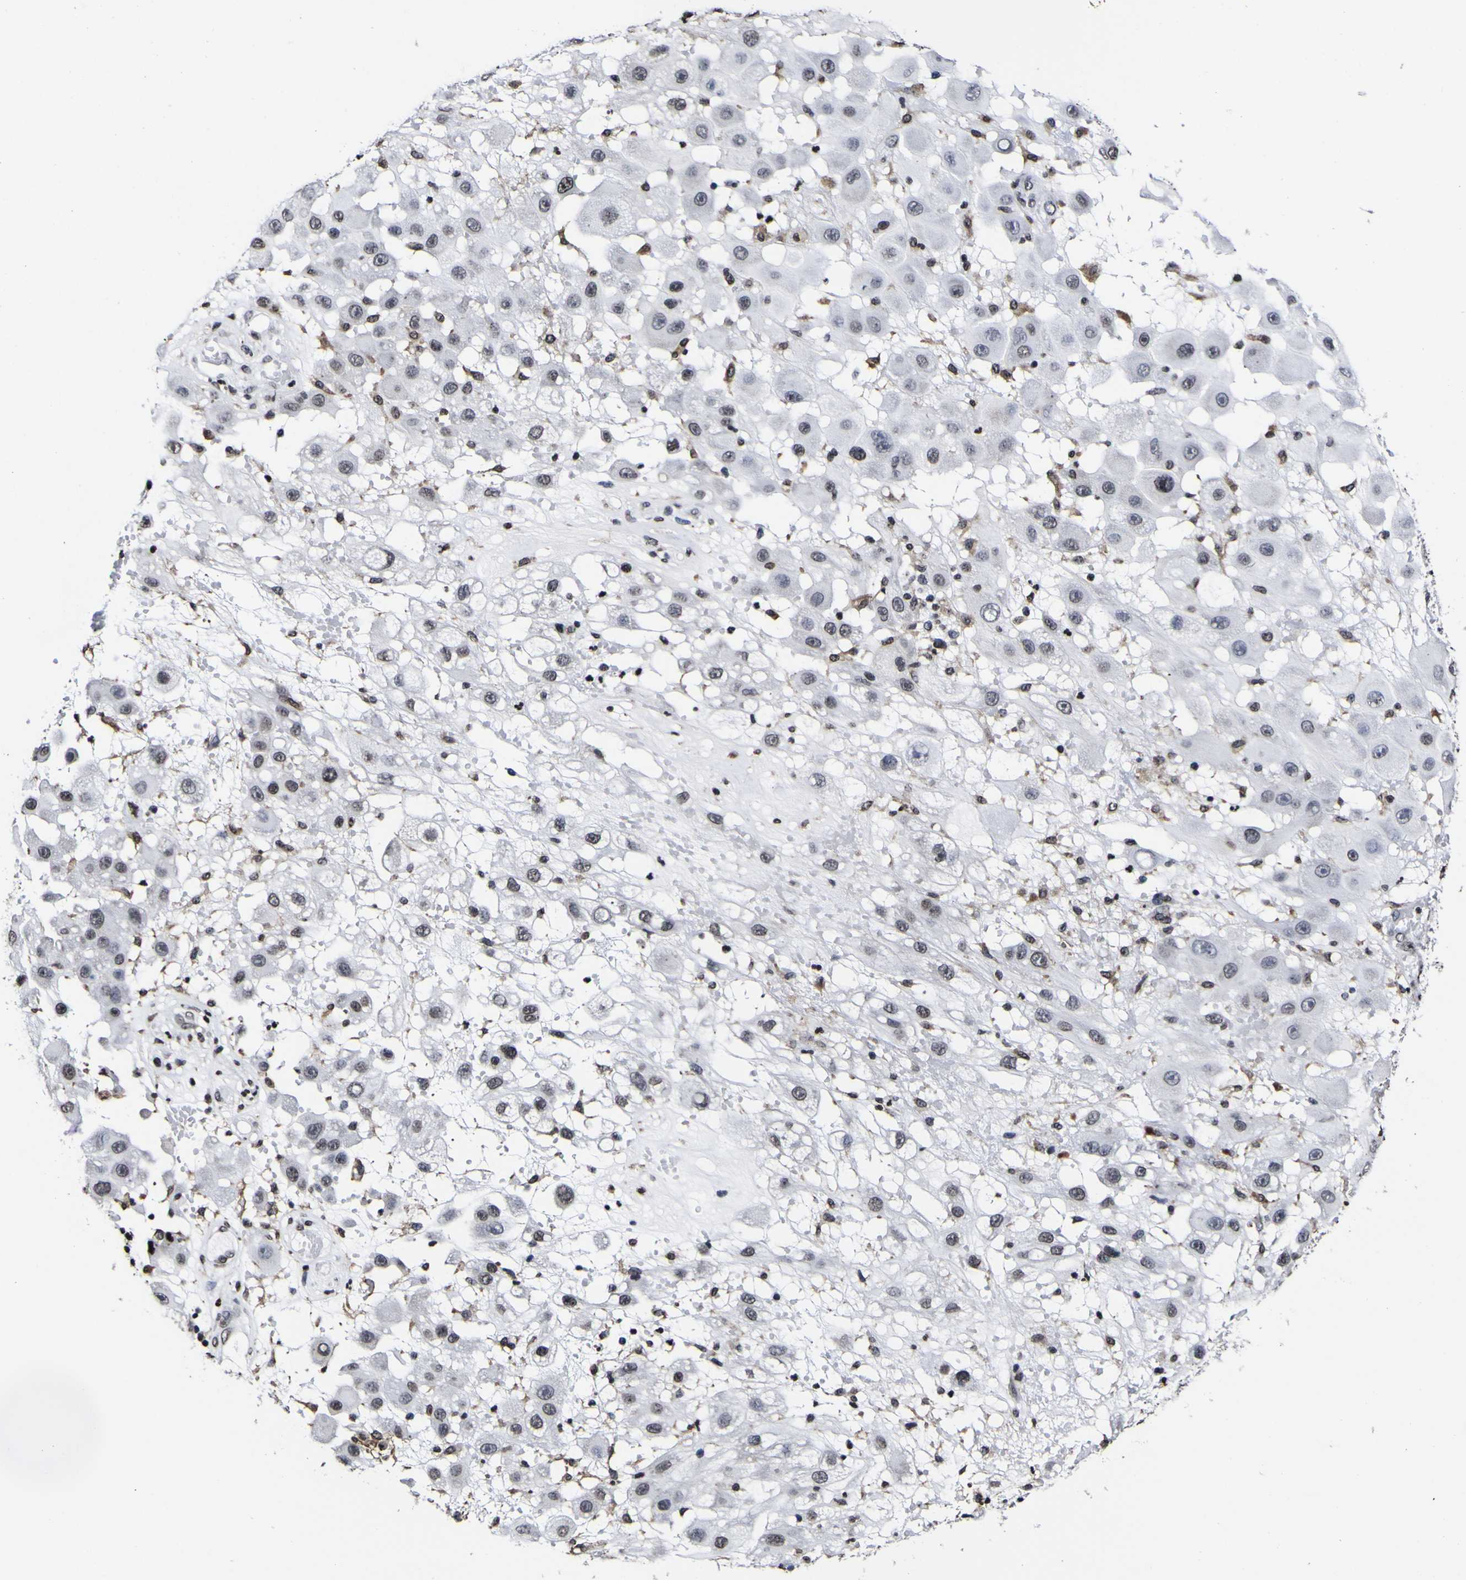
{"staining": {"intensity": "strong", "quantity": "<25%", "location": "nuclear"}, "tissue": "melanoma", "cell_type": "Tumor cells", "image_type": "cancer", "snomed": [{"axis": "morphology", "description": "Malignant melanoma, NOS"}, {"axis": "topography", "description": "Skin"}], "caption": "Approximately <25% of tumor cells in human melanoma demonstrate strong nuclear protein expression as visualized by brown immunohistochemical staining.", "gene": "PIAS1", "patient": {"sex": "female", "age": 81}}